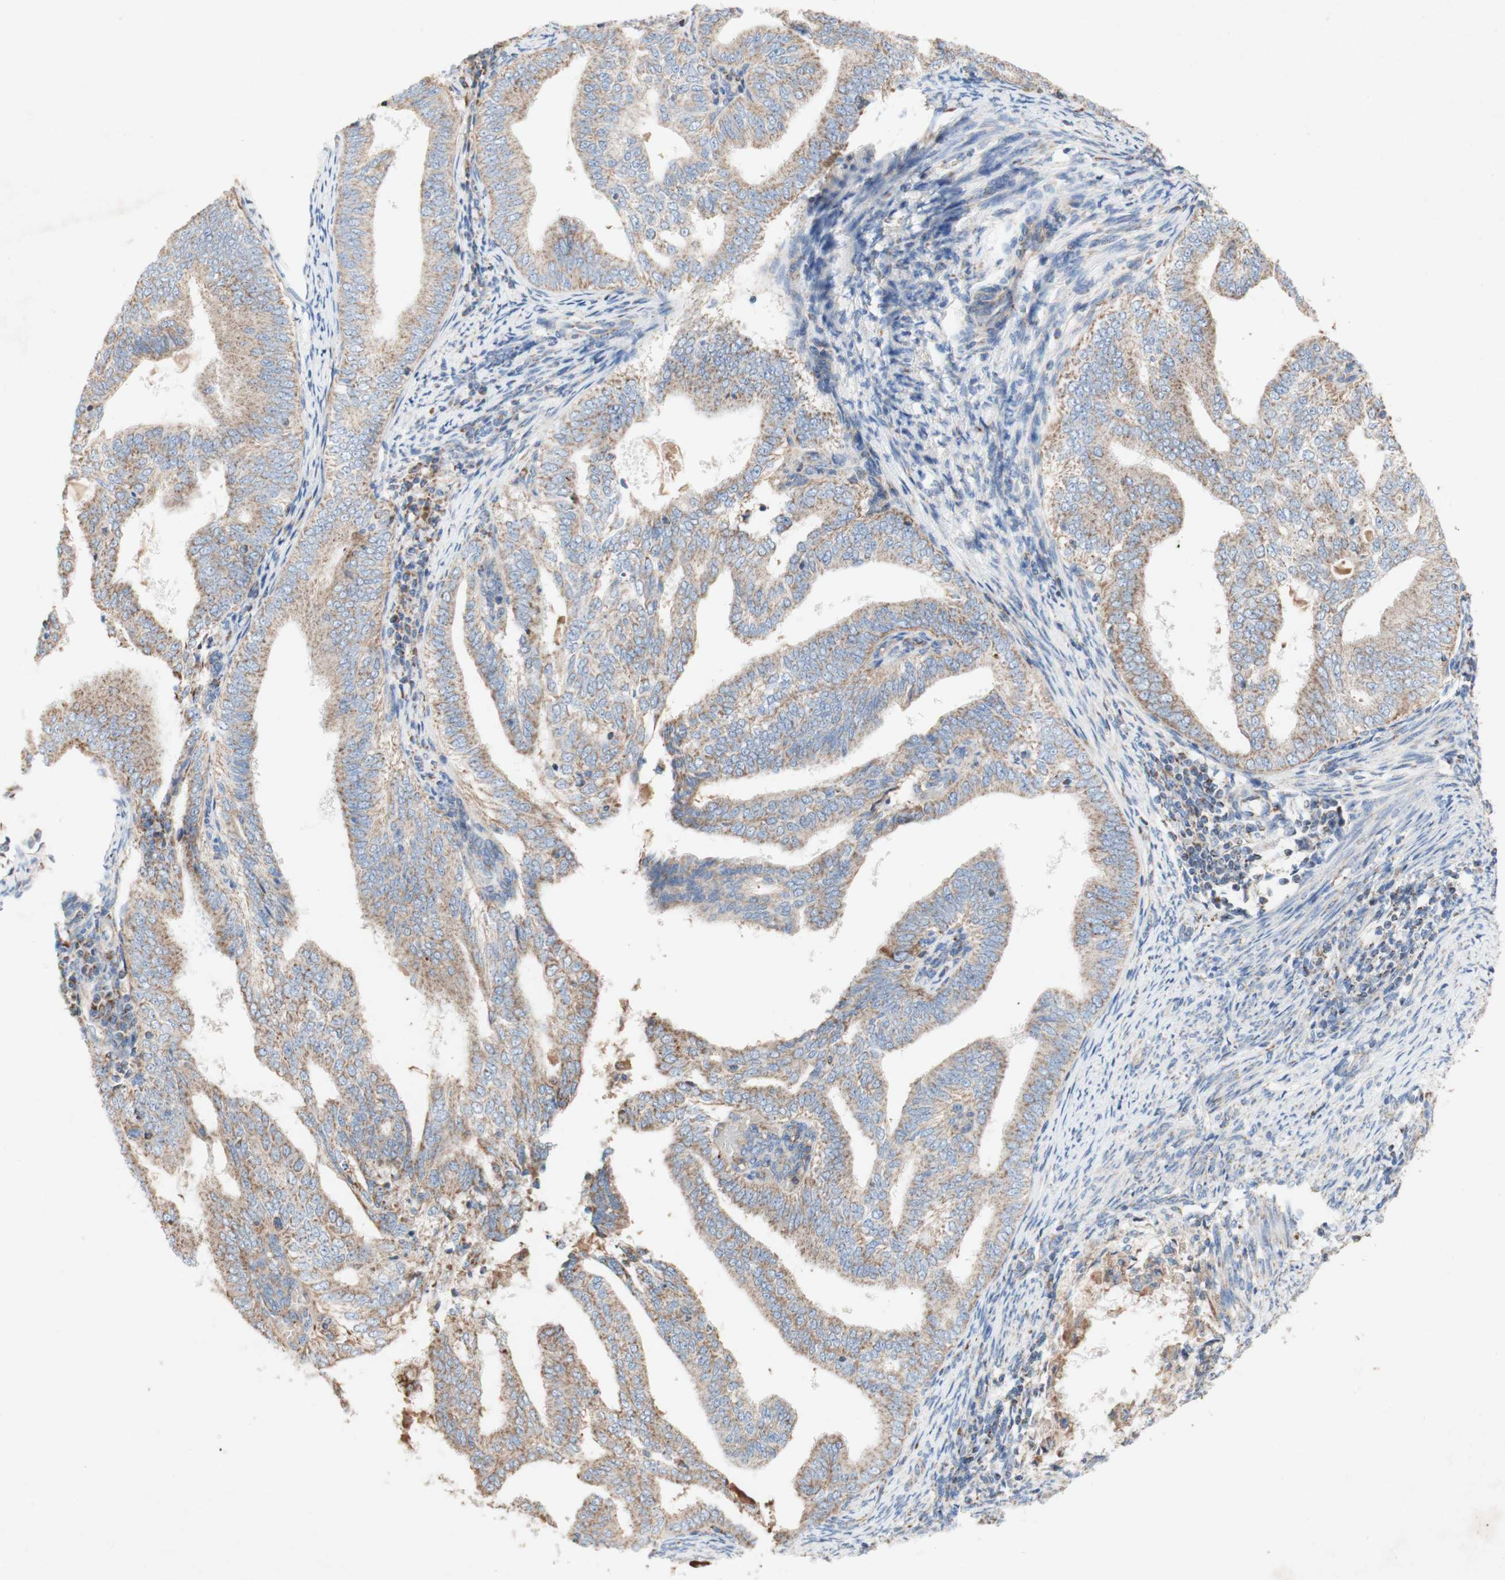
{"staining": {"intensity": "moderate", "quantity": ">75%", "location": "cytoplasmic/membranous"}, "tissue": "endometrial cancer", "cell_type": "Tumor cells", "image_type": "cancer", "snomed": [{"axis": "morphology", "description": "Adenocarcinoma, NOS"}, {"axis": "topography", "description": "Endometrium"}], "caption": "There is medium levels of moderate cytoplasmic/membranous staining in tumor cells of adenocarcinoma (endometrial), as demonstrated by immunohistochemical staining (brown color).", "gene": "SDHB", "patient": {"sex": "female", "age": 58}}